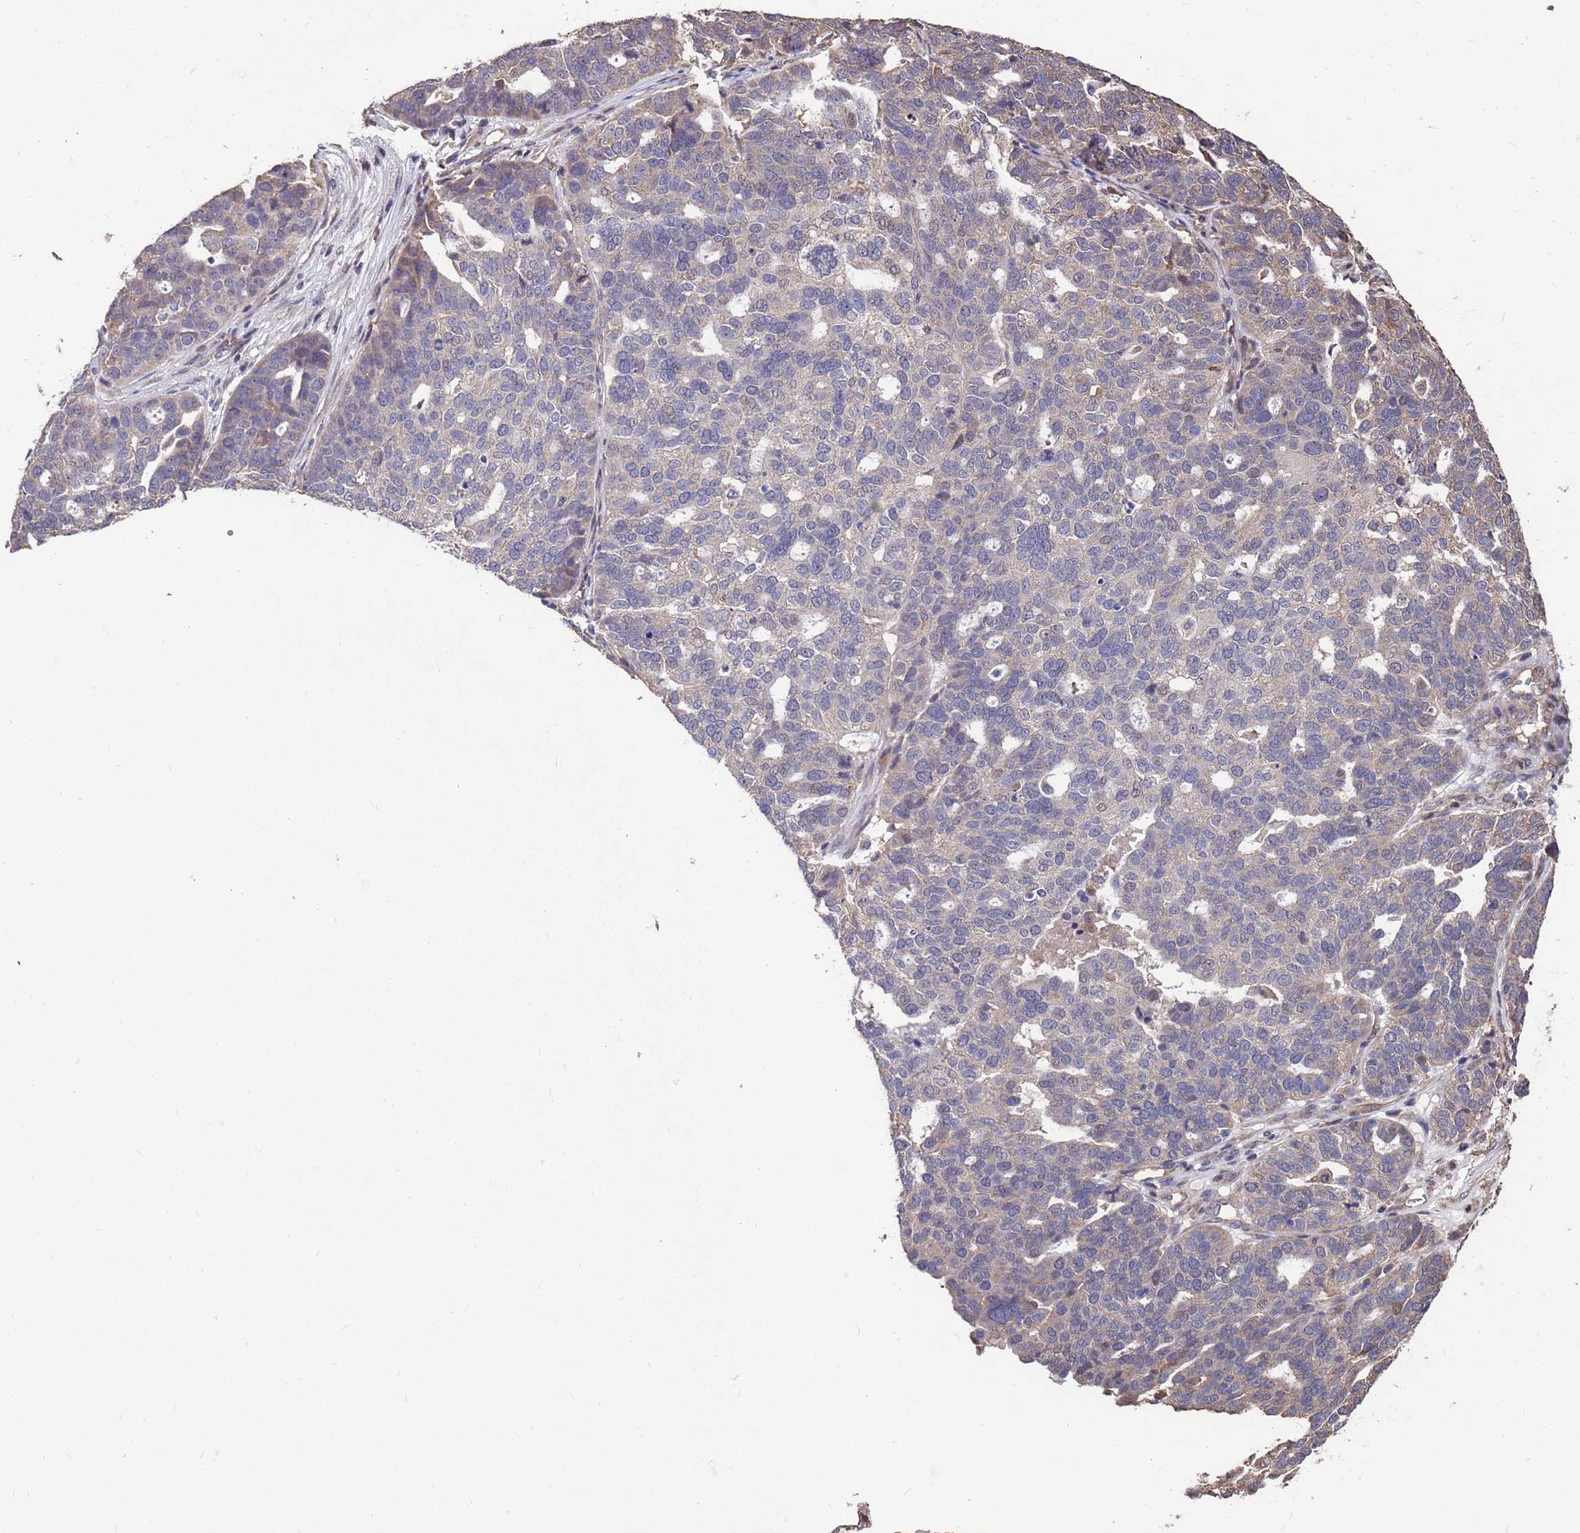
{"staining": {"intensity": "weak", "quantity": "25%-75%", "location": "cytoplasmic/membranous"}, "tissue": "ovarian cancer", "cell_type": "Tumor cells", "image_type": "cancer", "snomed": [{"axis": "morphology", "description": "Cystadenocarcinoma, serous, NOS"}, {"axis": "topography", "description": "Ovary"}], "caption": "Human ovarian cancer stained for a protein (brown) displays weak cytoplasmic/membranous positive expression in approximately 25%-75% of tumor cells.", "gene": "CFAP119", "patient": {"sex": "female", "age": 59}}